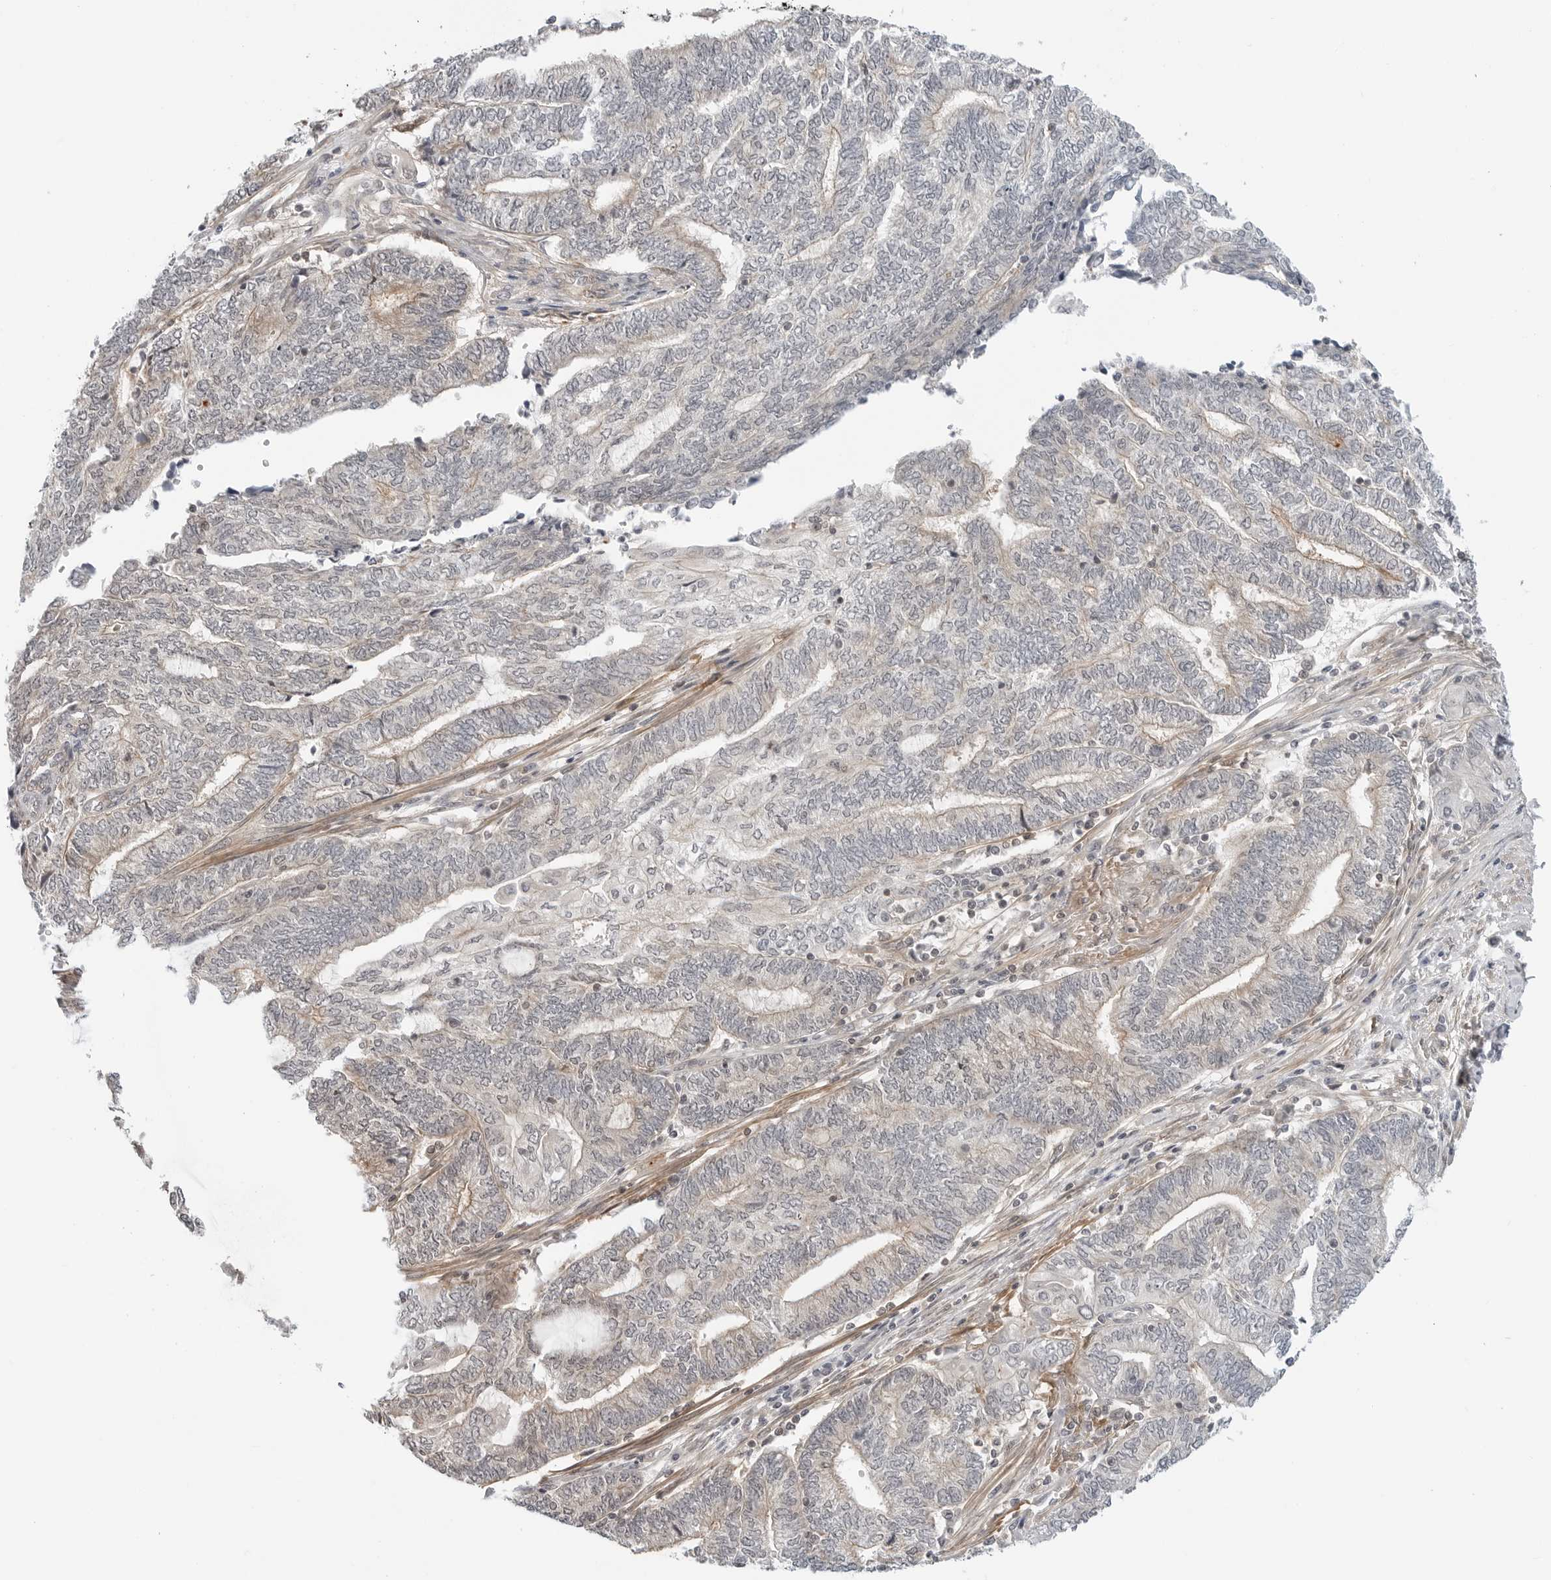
{"staining": {"intensity": "weak", "quantity": "25%-75%", "location": "cytoplasmic/membranous"}, "tissue": "endometrial cancer", "cell_type": "Tumor cells", "image_type": "cancer", "snomed": [{"axis": "morphology", "description": "Adenocarcinoma, NOS"}, {"axis": "topography", "description": "Uterus"}, {"axis": "topography", "description": "Endometrium"}], "caption": "Endometrial cancer (adenocarcinoma) tissue demonstrates weak cytoplasmic/membranous expression in about 25%-75% of tumor cells", "gene": "STXBP3", "patient": {"sex": "female", "age": 70}}